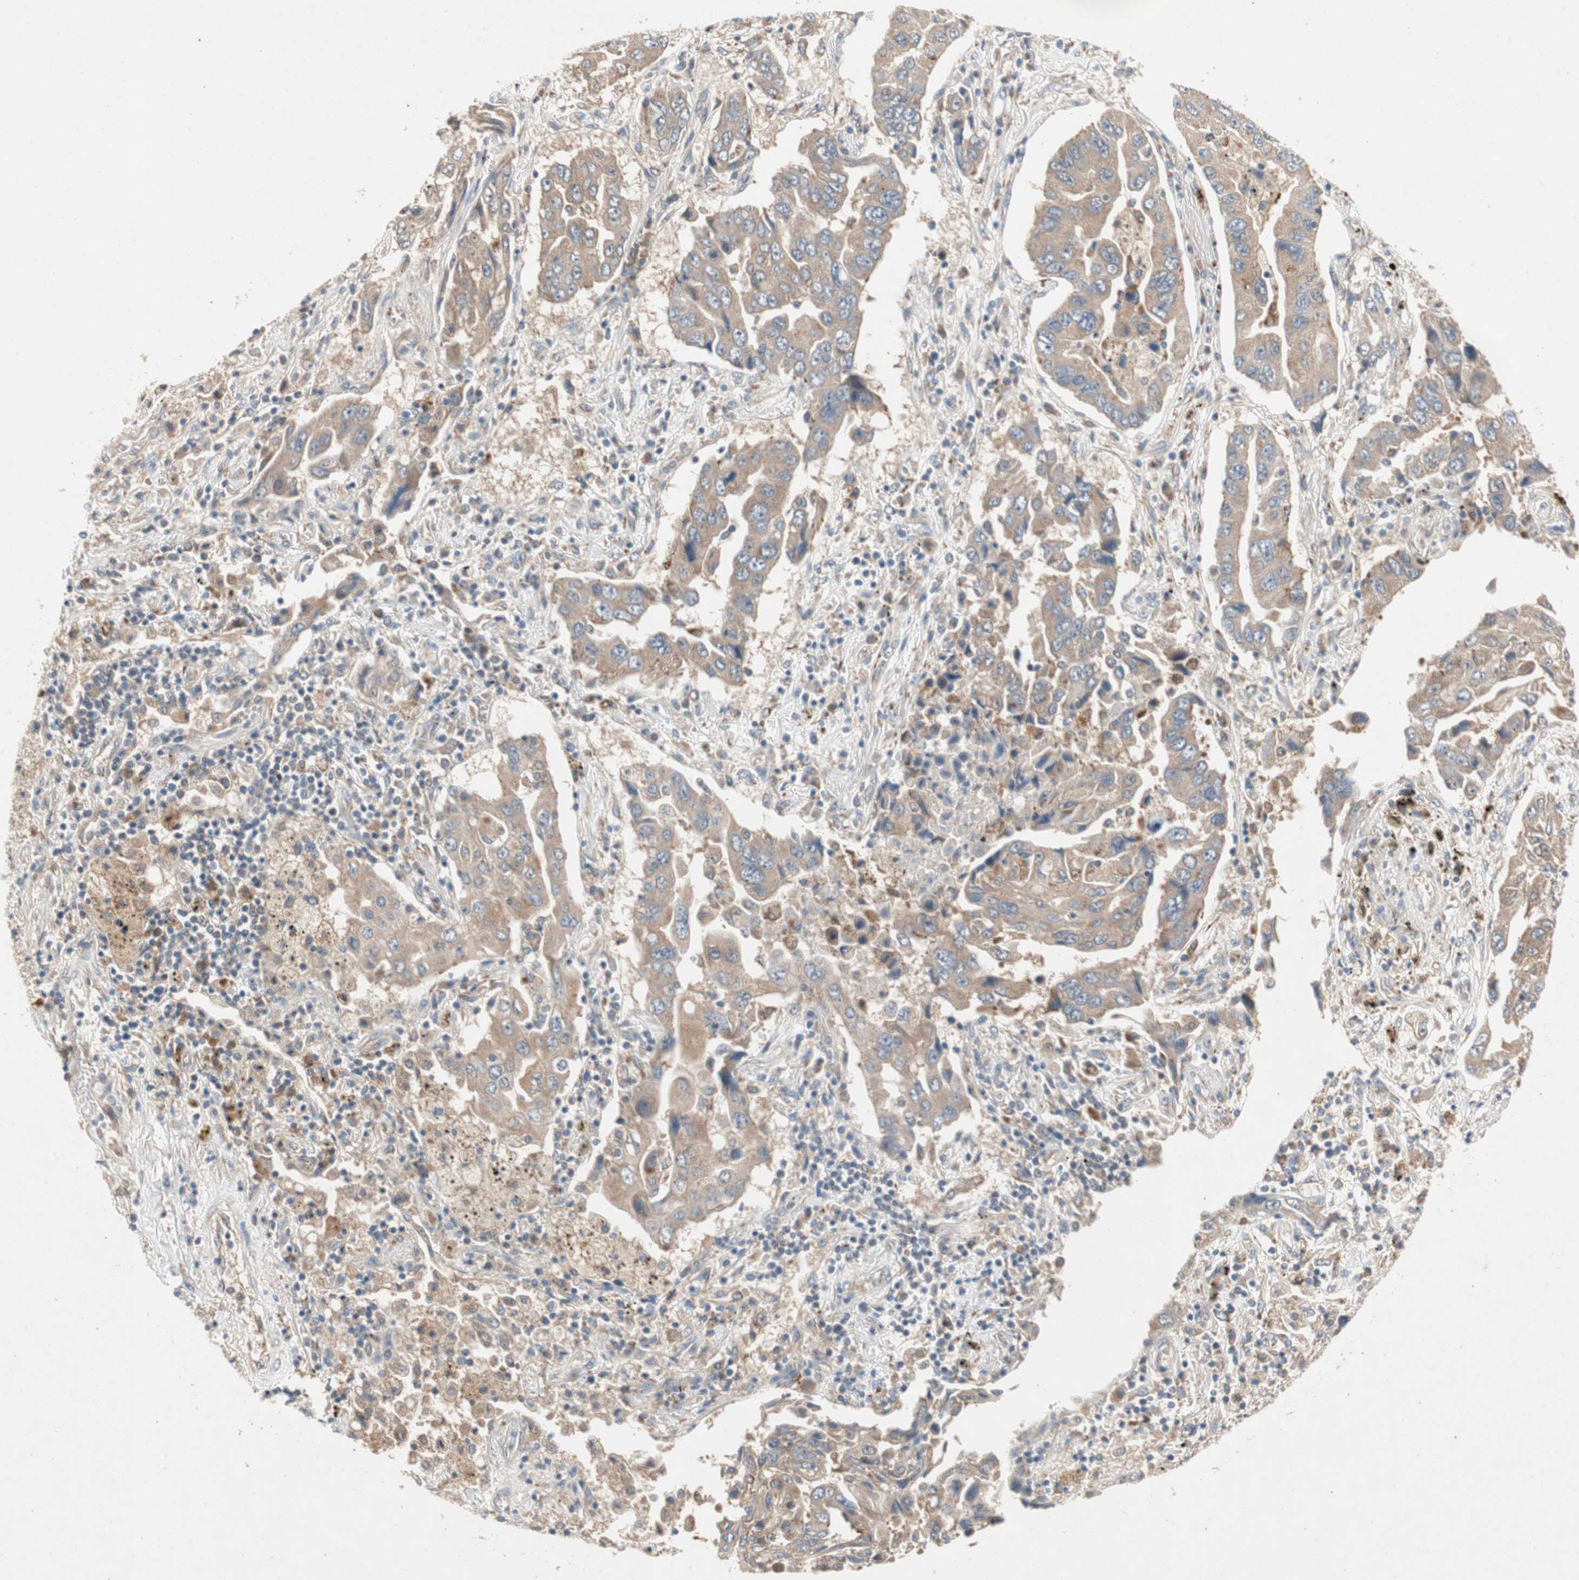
{"staining": {"intensity": "moderate", "quantity": ">75%", "location": "cytoplasmic/membranous"}, "tissue": "lung cancer", "cell_type": "Tumor cells", "image_type": "cancer", "snomed": [{"axis": "morphology", "description": "Adenocarcinoma, NOS"}, {"axis": "topography", "description": "Lung"}], "caption": "Immunohistochemistry (DAB (3,3'-diaminobenzidine)) staining of human lung cancer (adenocarcinoma) displays moderate cytoplasmic/membranous protein expression in about >75% of tumor cells.", "gene": "NCLN", "patient": {"sex": "female", "age": 65}}